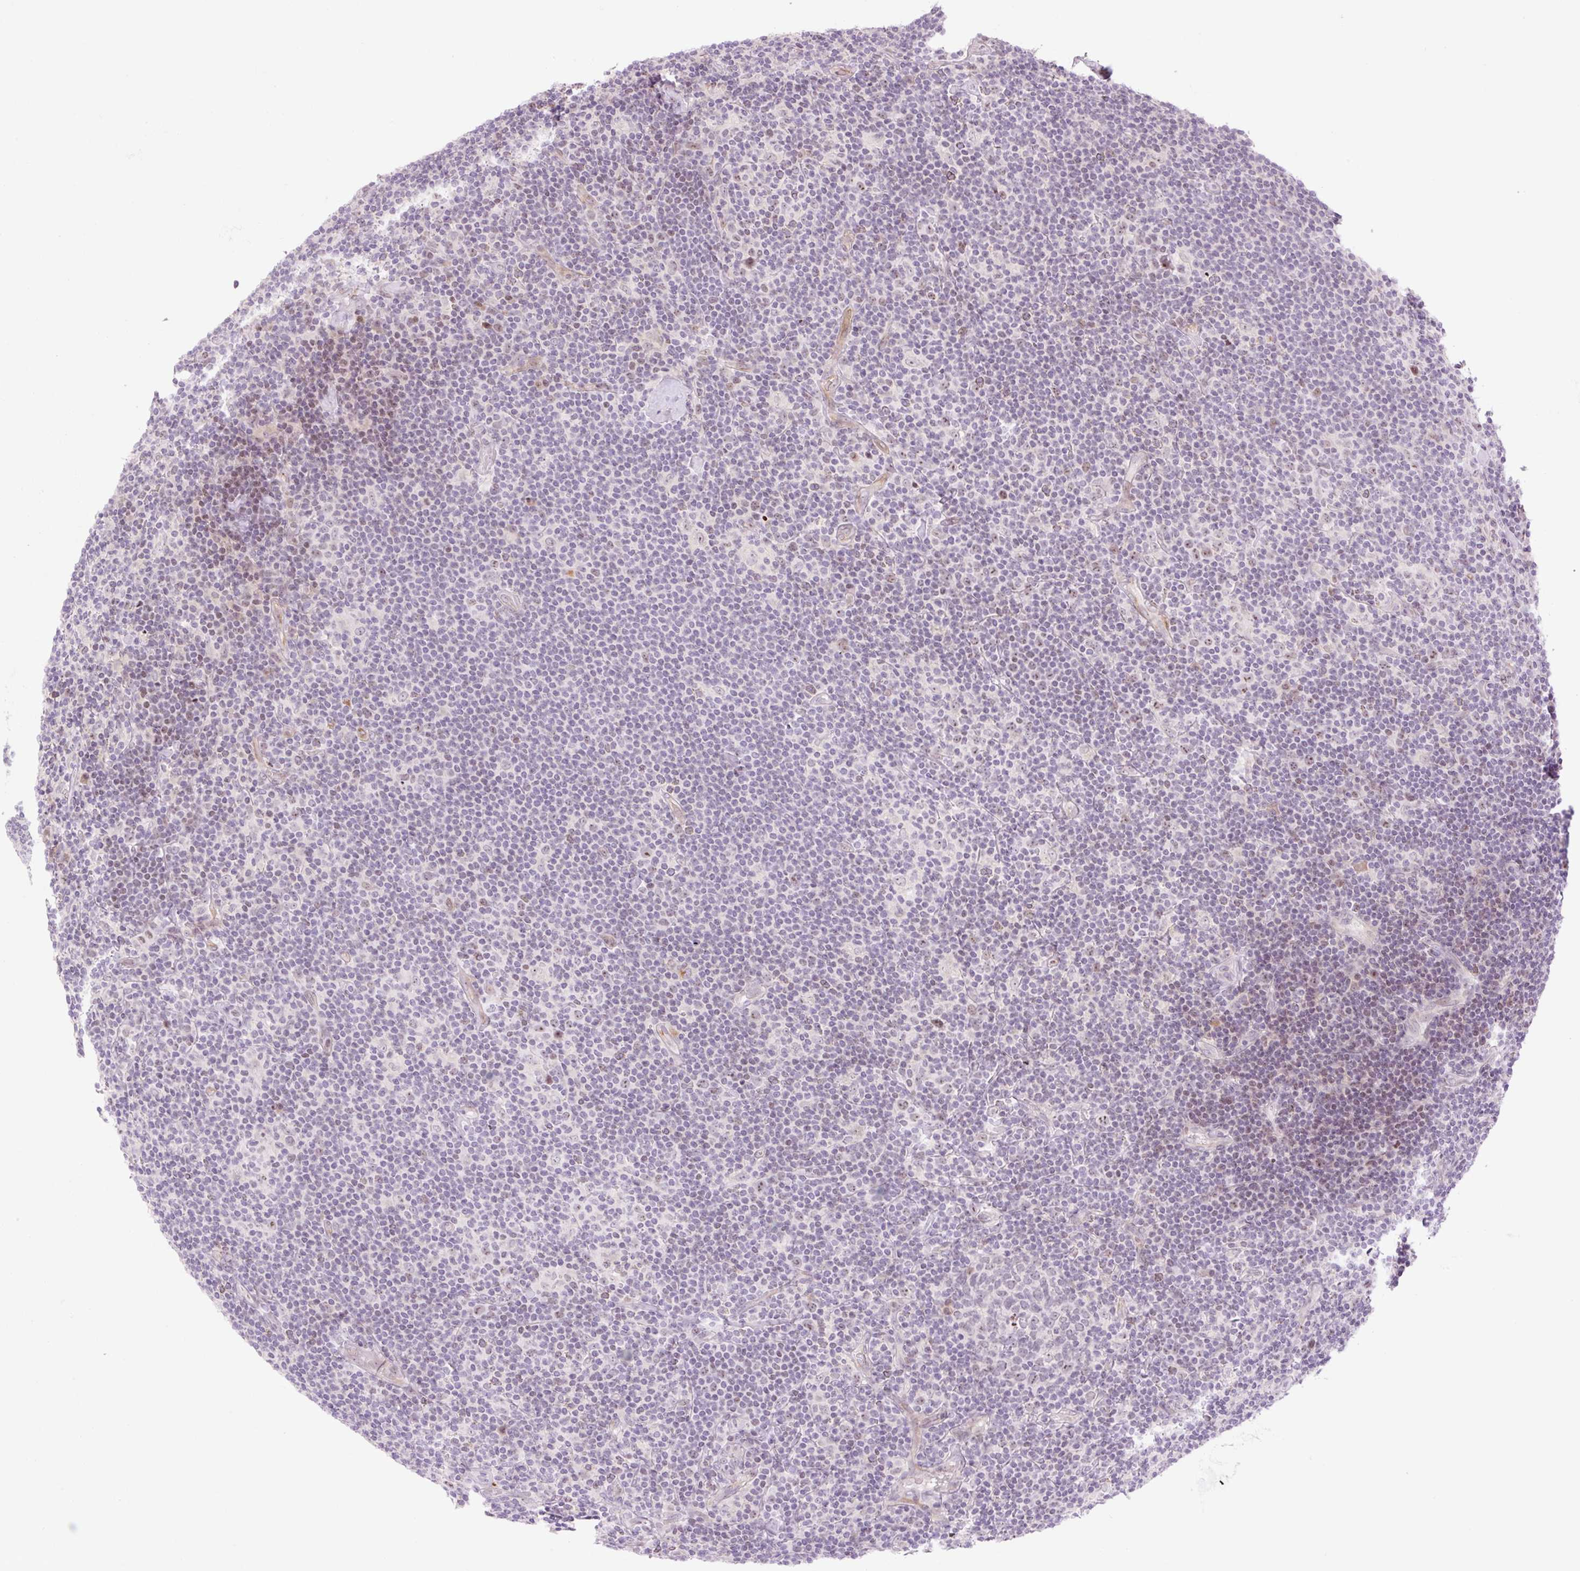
{"staining": {"intensity": "negative", "quantity": "none", "location": "none"}, "tissue": "lymphoma", "cell_type": "Tumor cells", "image_type": "cancer", "snomed": [{"axis": "morphology", "description": "Hodgkin's disease, NOS"}, {"axis": "topography", "description": "Lymph node"}], "caption": "A photomicrograph of lymphoma stained for a protein exhibits no brown staining in tumor cells. (Stains: DAB (3,3'-diaminobenzidine) immunohistochemistry with hematoxylin counter stain, Microscopy: brightfield microscopy at high magnification).", "gene": "ZNF417", "patient": {"sex": "female", "age": 57}}